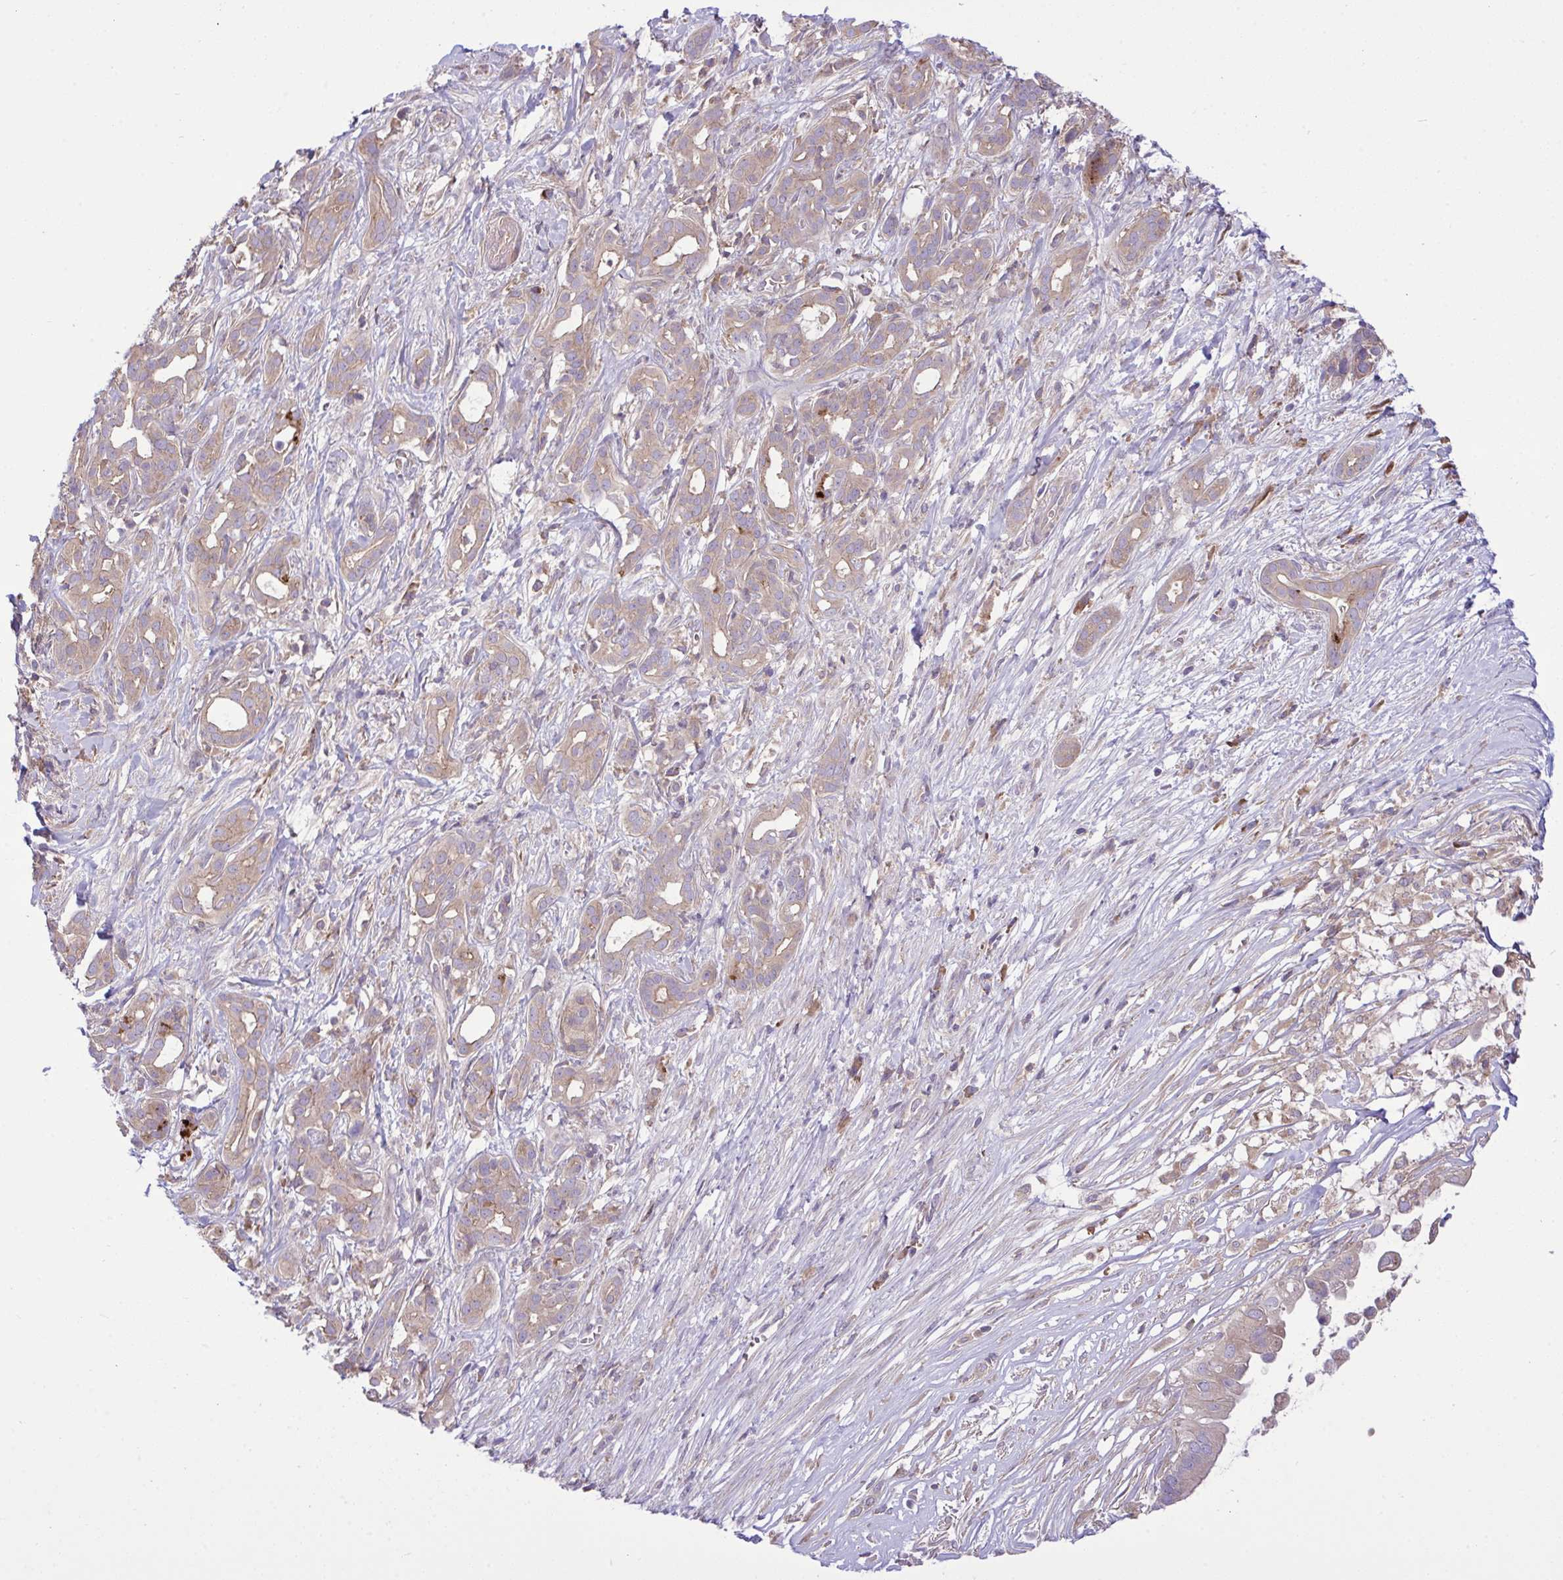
{"staining": {"intensity": "weak", "quantity": ">75%", "location": "cytoplasmic/membranous"}, "tissue": "pancreatic cancer", "cell_type": "Tumor cells", "image_type": "cancer", "snomed": [{"axis": "morphology", "description": "Adenocarcinoma, NOS"}, {"axis": "topography", "description": "Pancreas"}], "caption": "Immunohistochemical staining of pancreatic cancer reveals low levels of weak cytoplasmic/membranous positivity in about >75% of tumor cells. Immunohistochemistry (ihc) stains the protein of interest in brown and the nuclei are stained blue.", "gene": "GRB14", "patient": {"sex": "male", "age": 61}}